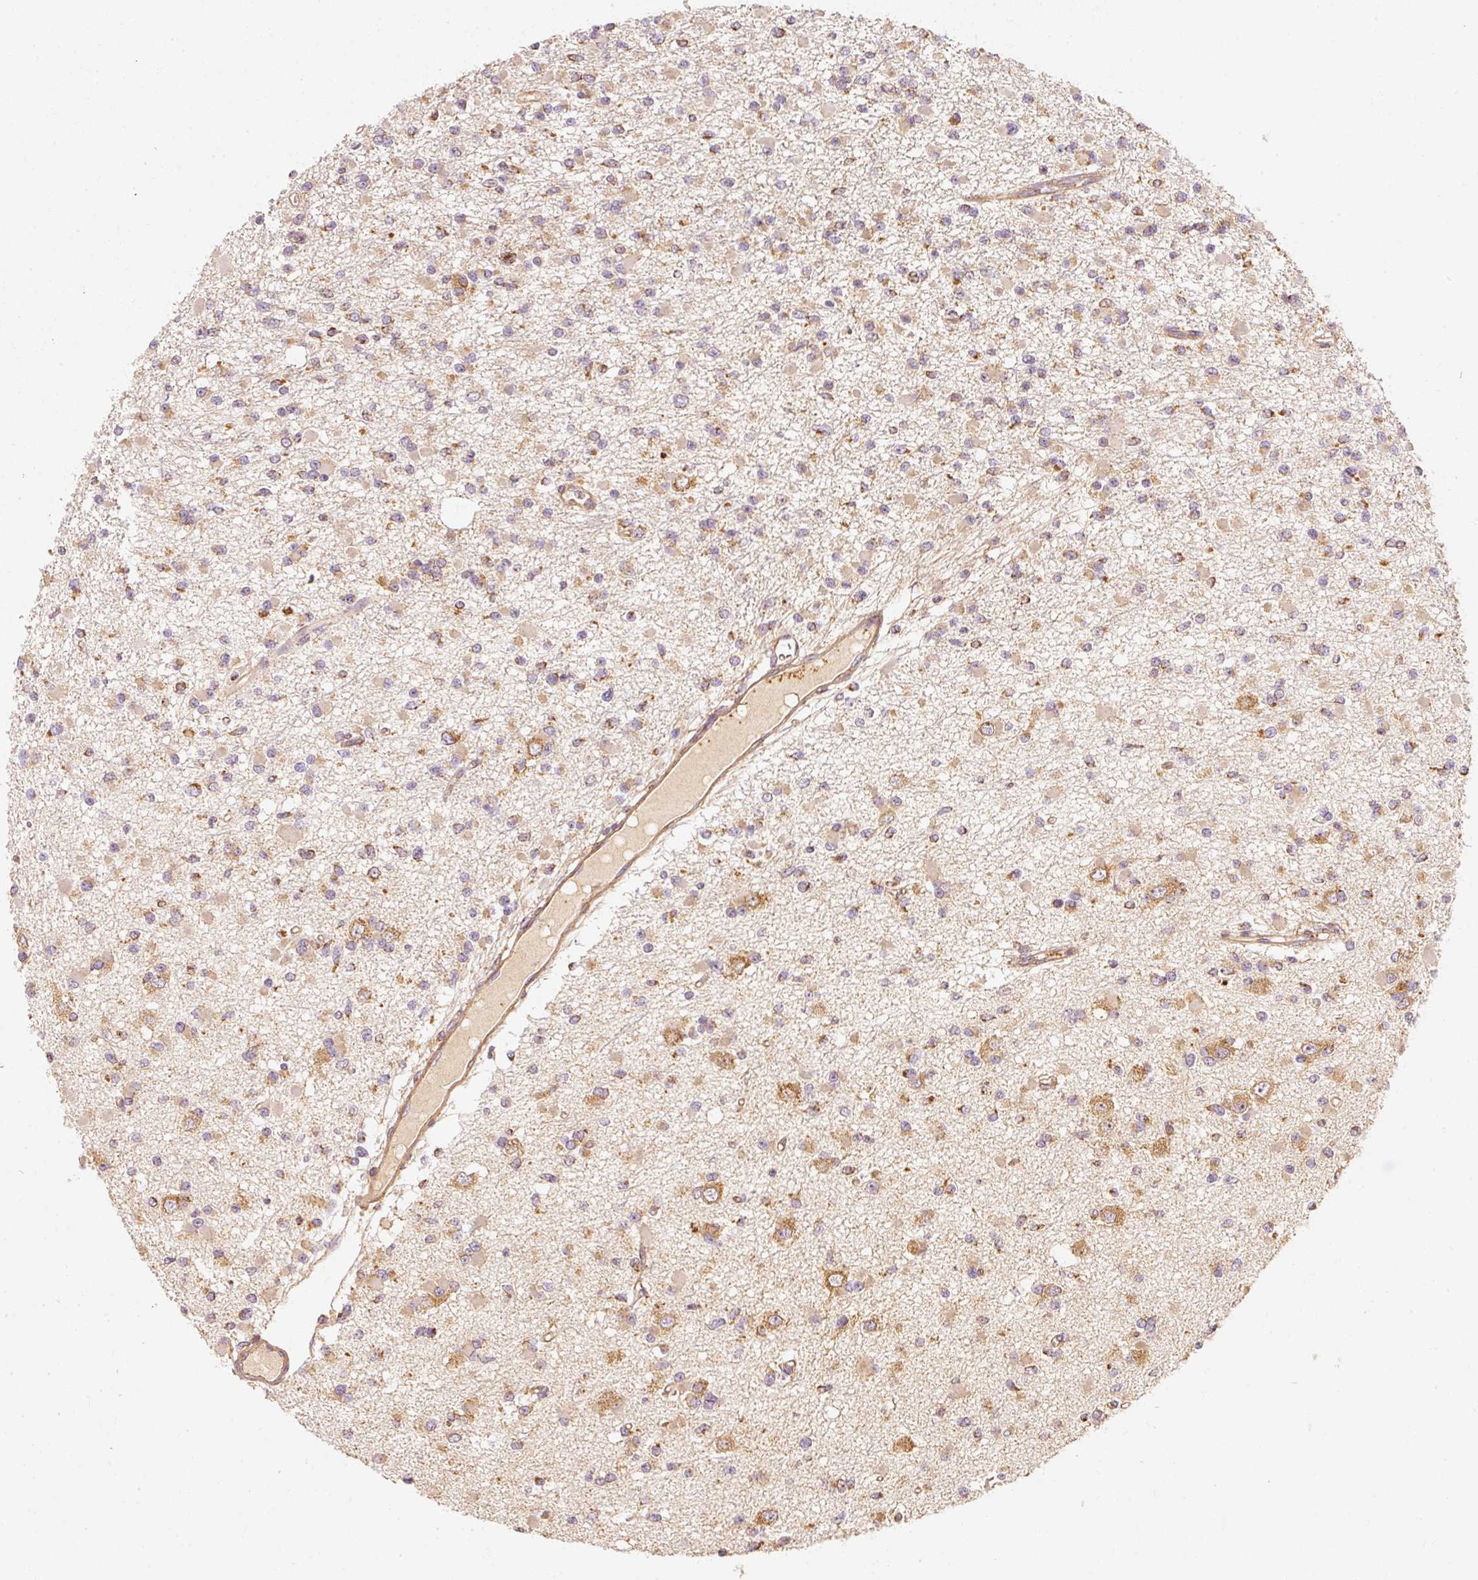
{"staining": {"intensity": "moderate", "quantity": "25%-75%", "location": "cytoplasmic/membranous"}, "tissue": "glioma", "cell_type": "Tumor cells", "image_type": "cancer", "snomed": [{"axis": "morphology", "description": "Glioma, malignant, Low grade"}, {"axis": "topography", "description": "Brain"}], "caption": "Immunohistochemistry image of neoplastic tissue: malignant glioma (low-grade) stained using immunohistochemistry reveals medium levels of moderate protein expression localized specifically in the cytoplasmic/membranous of tumor cells, appearing as a cytoplasmic/membranous brown color.", "gene": "TOMM40", "patient": {"sex": "female", "age": 22}}